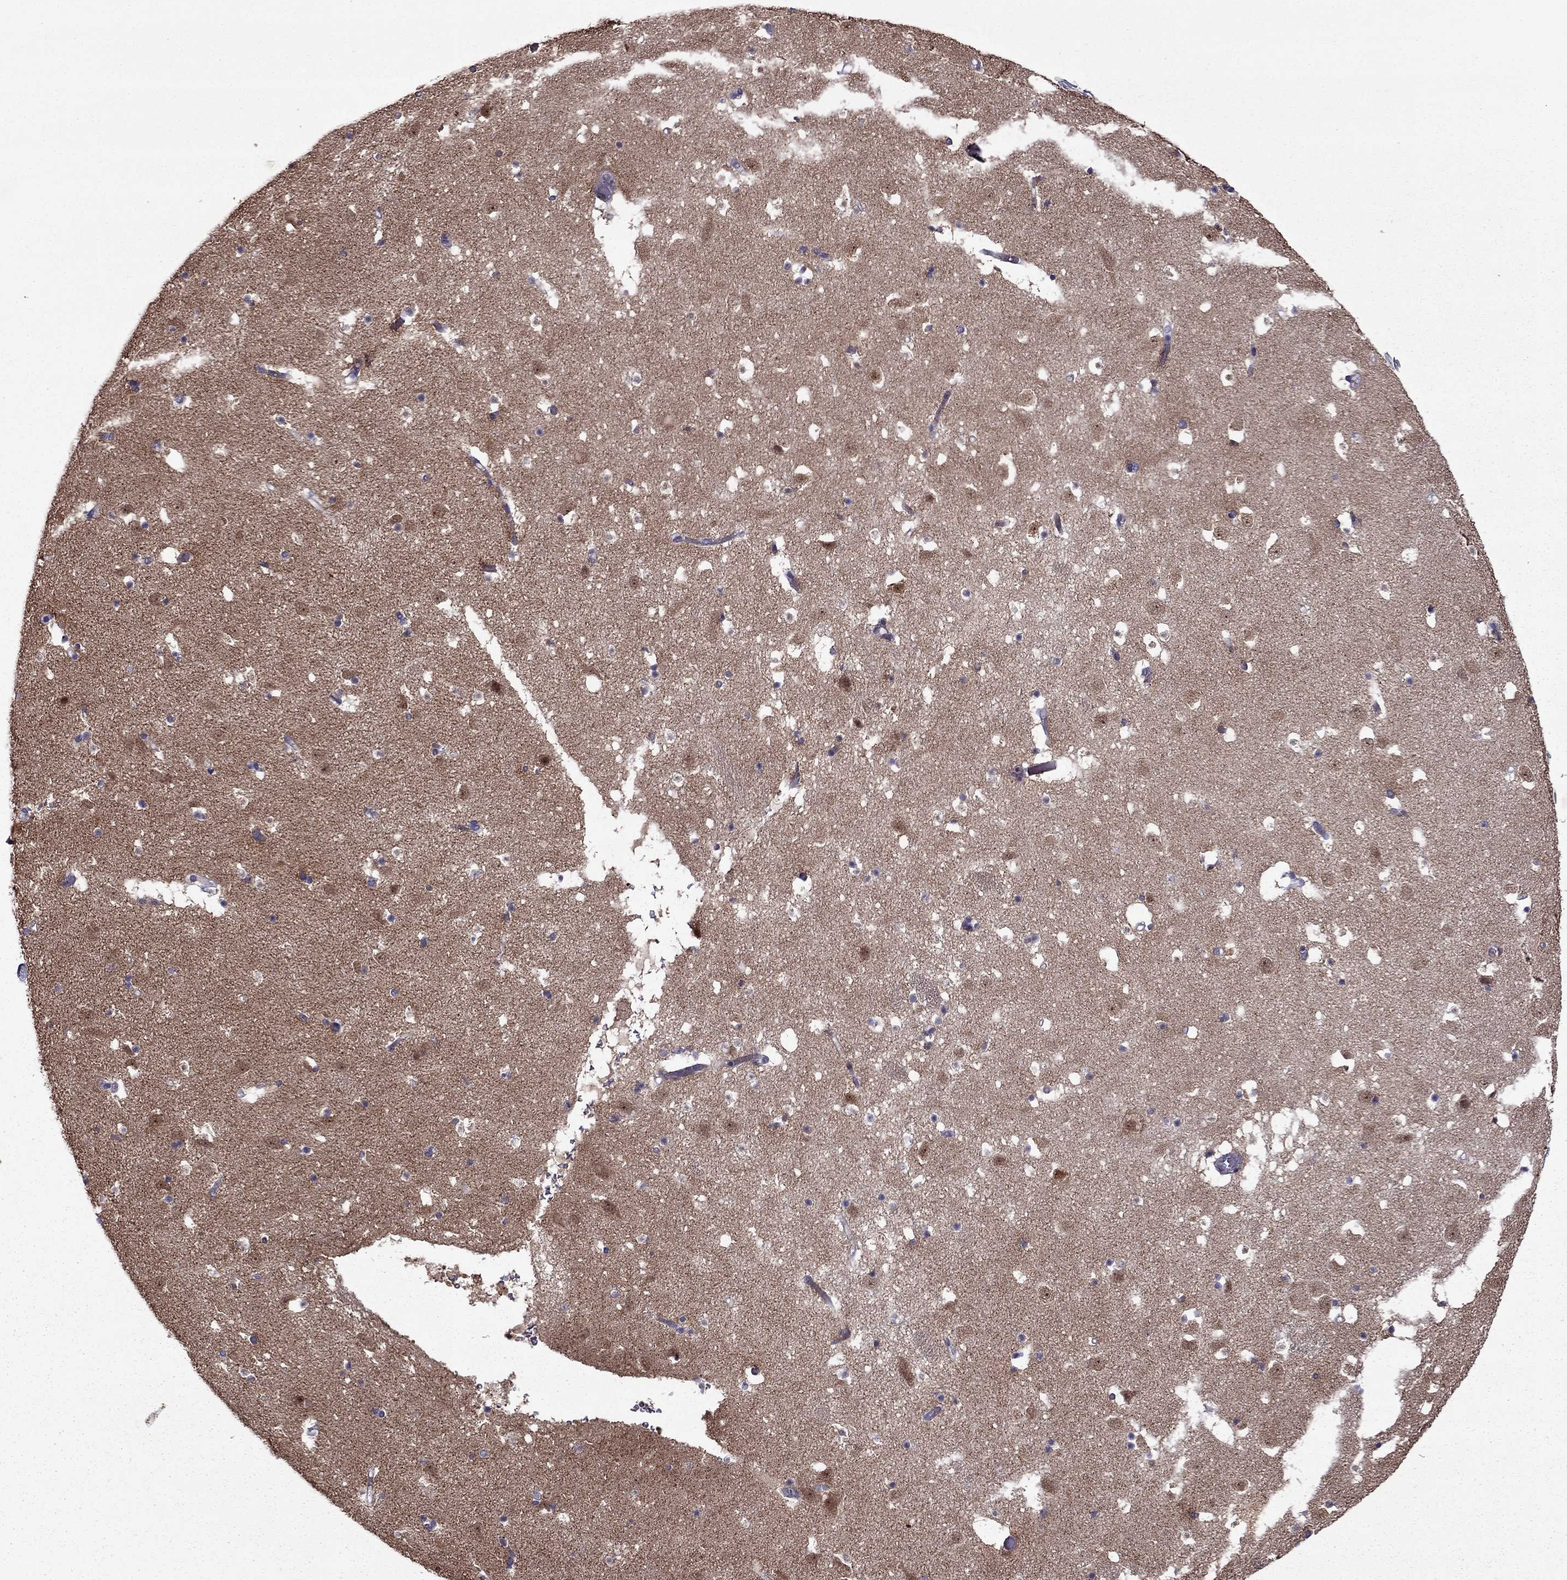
{"staining": {"intensity": "negative", "quantity": "none", "location": "none"}, "tissue": "caudate", "cell_type": "Glial cells", "image_type": "normal", "snomed": [{"axis": "morphology", "description": "Normal tissue, NOS"}, {"axis": "topography", "description": "Lateral ventricle wall"}], "caption": "Protein analysis of normal caudate shows no significant positivity in glial cells.", "gene": "CDK5", "patient": {"sex": "female", "age": 42}}